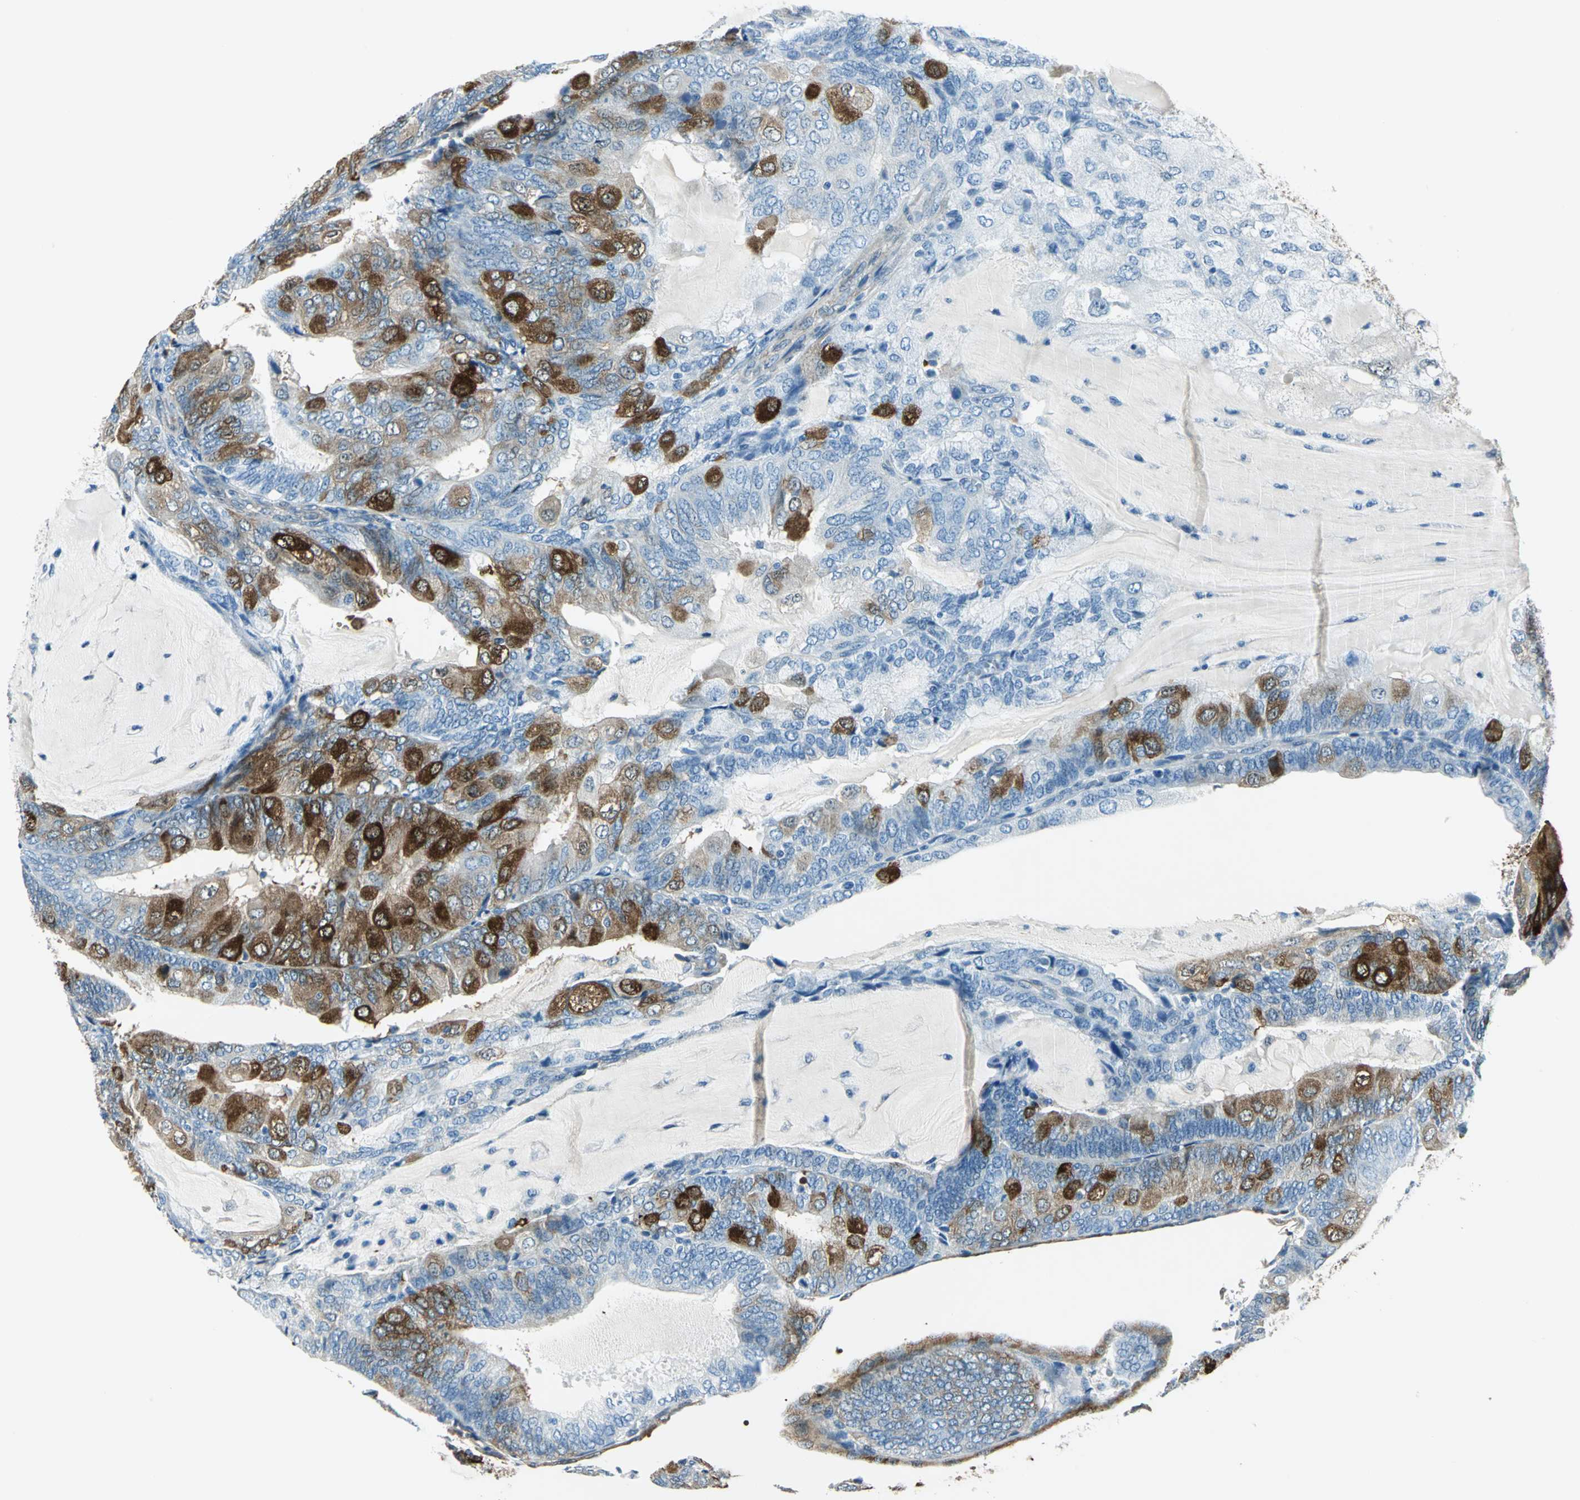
{"staining": {"intensity": "strong", "quantity": "<25%", "location": "cytoplasmic/membranous"}, "tissue": "endometrial cancer", "cell_type": "Tumor cells", "image_type": "cancer", "snomed": [{"axis": "morphology", "description": "Adenocarcinoma, NOS"}, {"axis": "topography", "description": "Endometrium"}], "caption": "Brown immunohistochemical staining in human endometrial cancer (adenocarcinoma) shows strong cytoplasmic/membranous staining in approximately <25% of tumor cells. Immunohistochemistry stains the protein in brown and the nuclei are stained blue.", "gene": "HSPB1", "patient": {"sex": "female", "age": 81}}